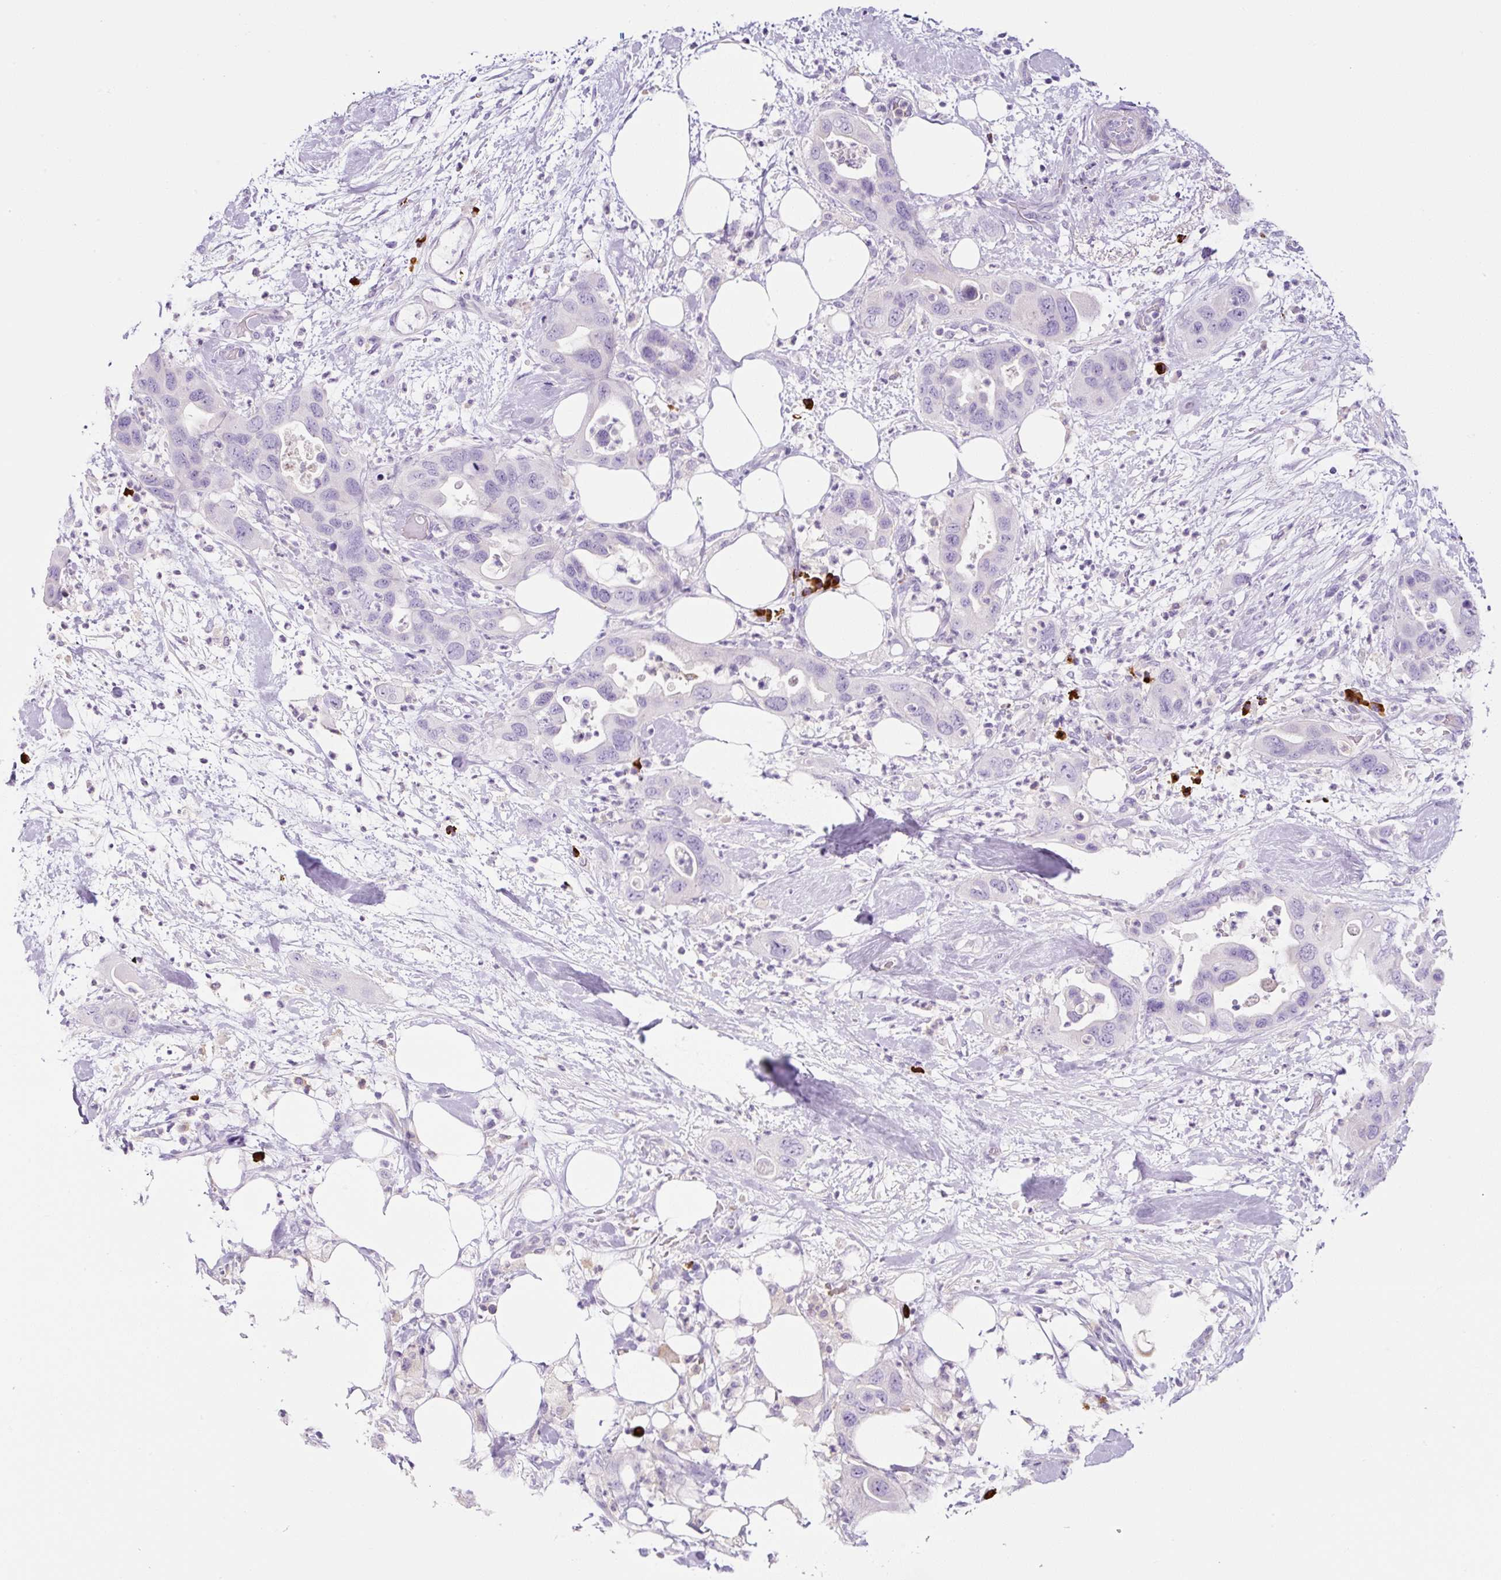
{"staining": {"intensity": "negative", "quantity": "none", "location": "none"}, "tissue": "pancreatic cancer", "cell_type": "Tumor cells", "image_type": "cancer", "snomed": [{"axis": "morphology", "description": "Adenocarcinoma, NOS"}, {"axis": "topography", "description": "Pancreas"}], "caption": "Tumor cells are negative for protein expression in human pancreatic cancer.", "gene": "RNF212B", "patient": {"sex": "female", "age": 71}}